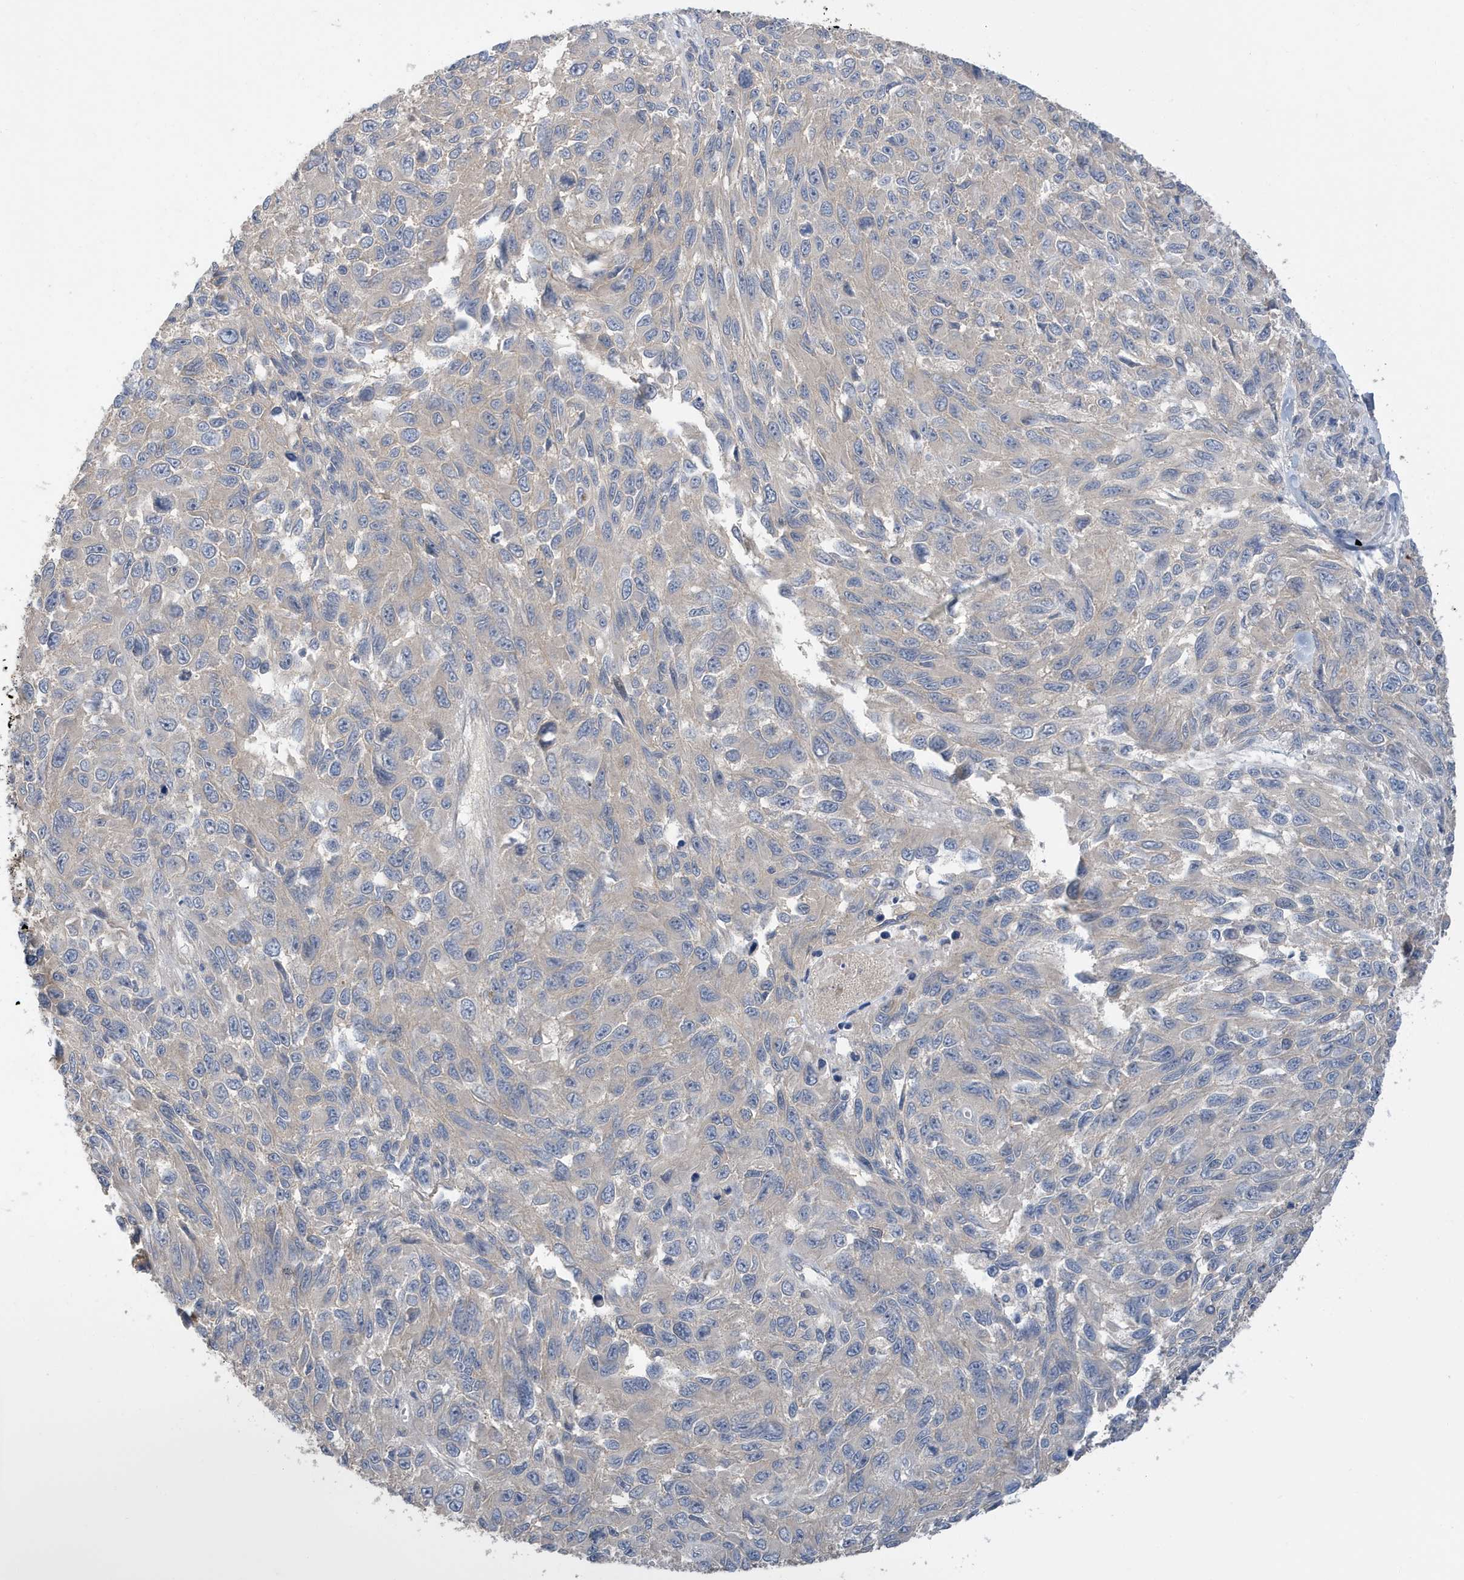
{"staining": {"intensity": "negative", "quantity": "none", "location": "none"}, "tissue": "melanoma", "cell_type": "Tumor cells", "image_type": "cancer", "snomed": [{"axis": "morphology", "description": "Malignant melanoma, NOS"}, {"axis": "topography", "description": "Skin"}], "caption": "An IHC image of malignant melanoma is shown. There is no staining in tumor cells of malignant melanoma. Brightfield microscopy of immunohistochemistry stained with DAB (brown) and hematoxylin (blue), captured at high magnification.", "gene": "LAPTM4A", "patient": {"sex": "female", "age": 96}}